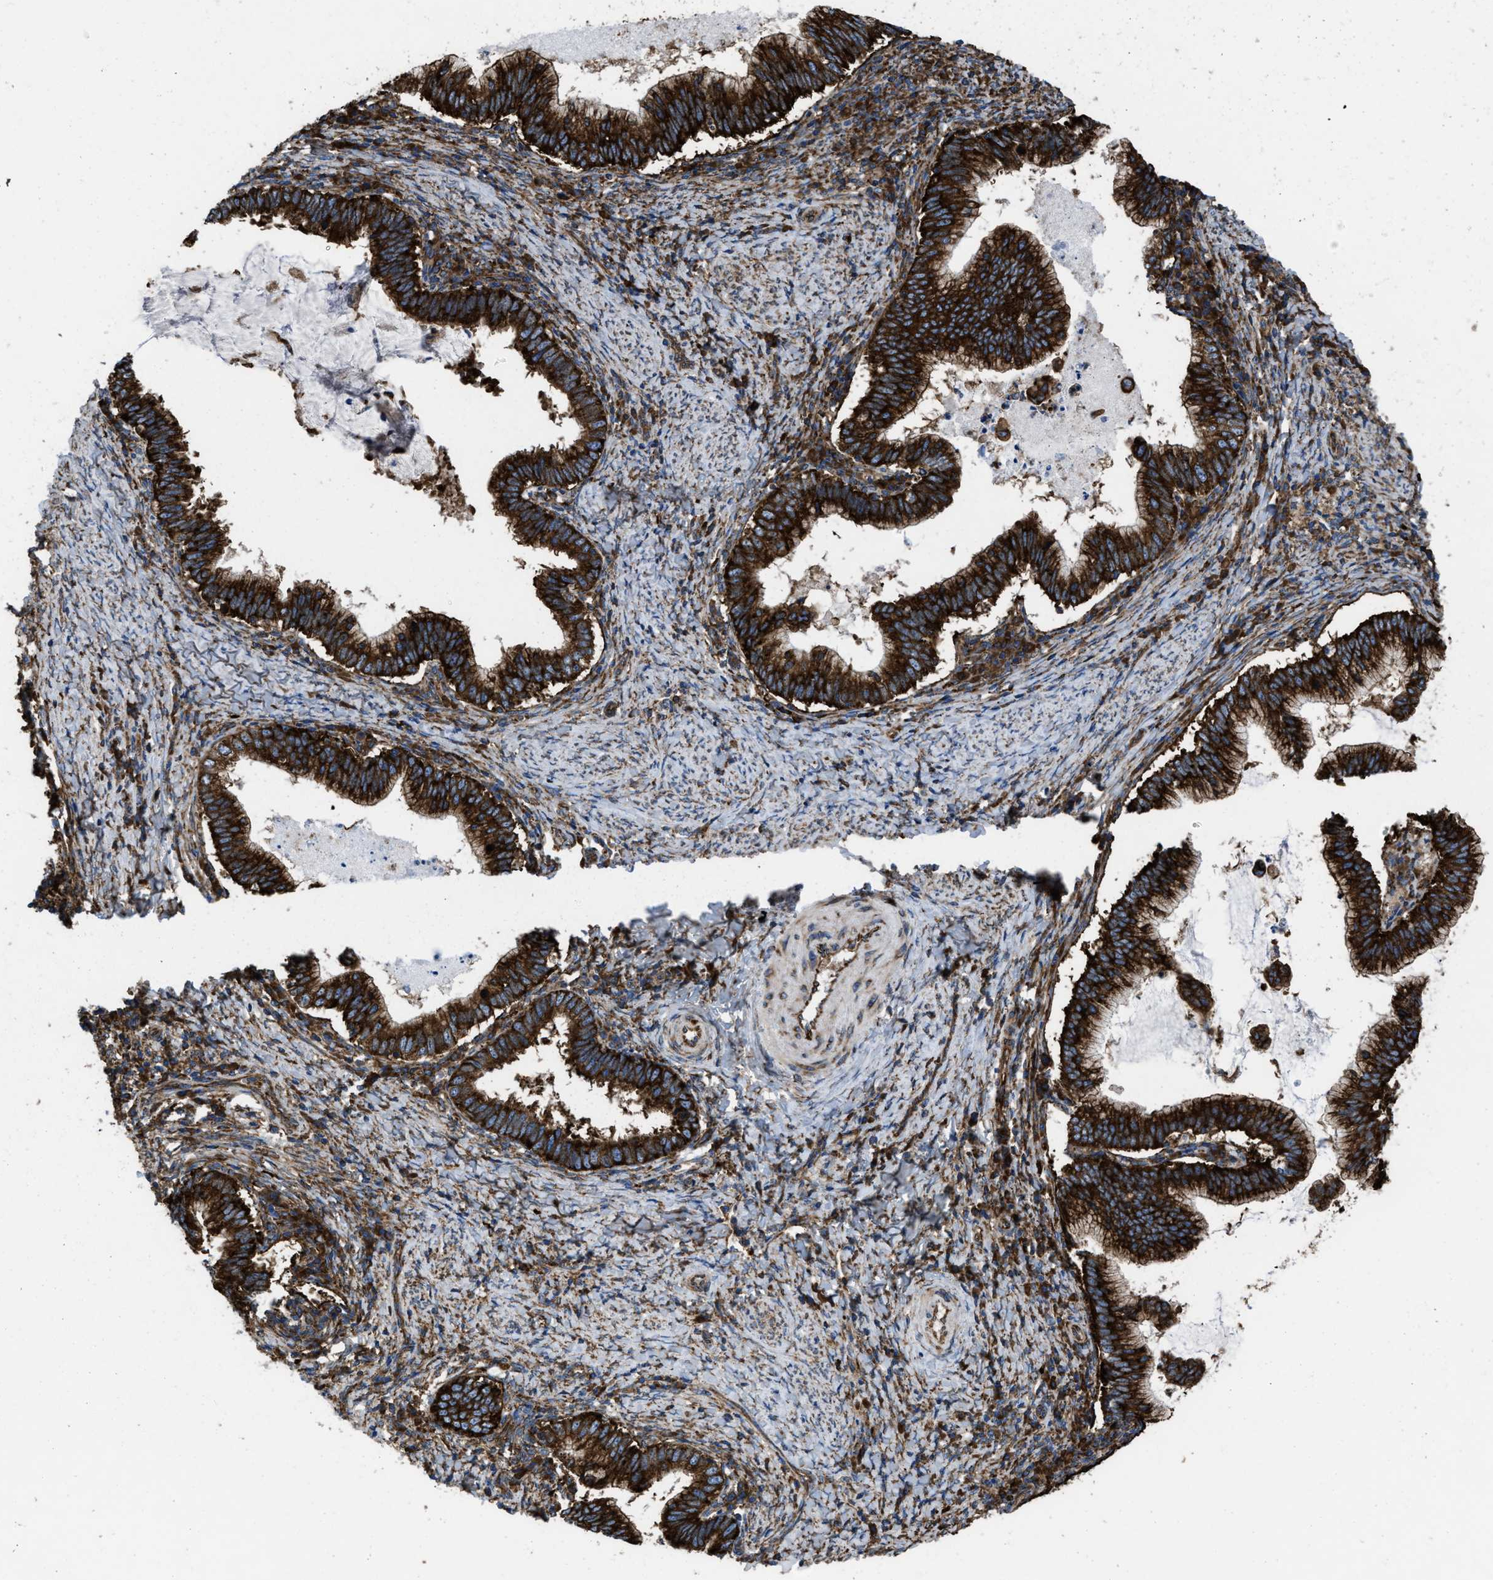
{"staining": {"intensity": "strong", "quantity": ">75%", "location": "cytoplasmic/membranous"}, "tissue": "cervical cancer", "cell_type": "Tumor cells", "image_type": "cancer", "snomed": [{"axis": "morphology", "description": "Adenocarcinoma, NOS"}, {"axis": "topography", "description": "Cervix"}], "caption": "Adenocarcinoma (cervical) stained with immunohistochemistry (IHC) displays strong cytoplasmic/membranous staining in approximately >75% of tumor cells.", "gene": "CAPRIN1", "patient": {"sex": "female", "age": 36}}